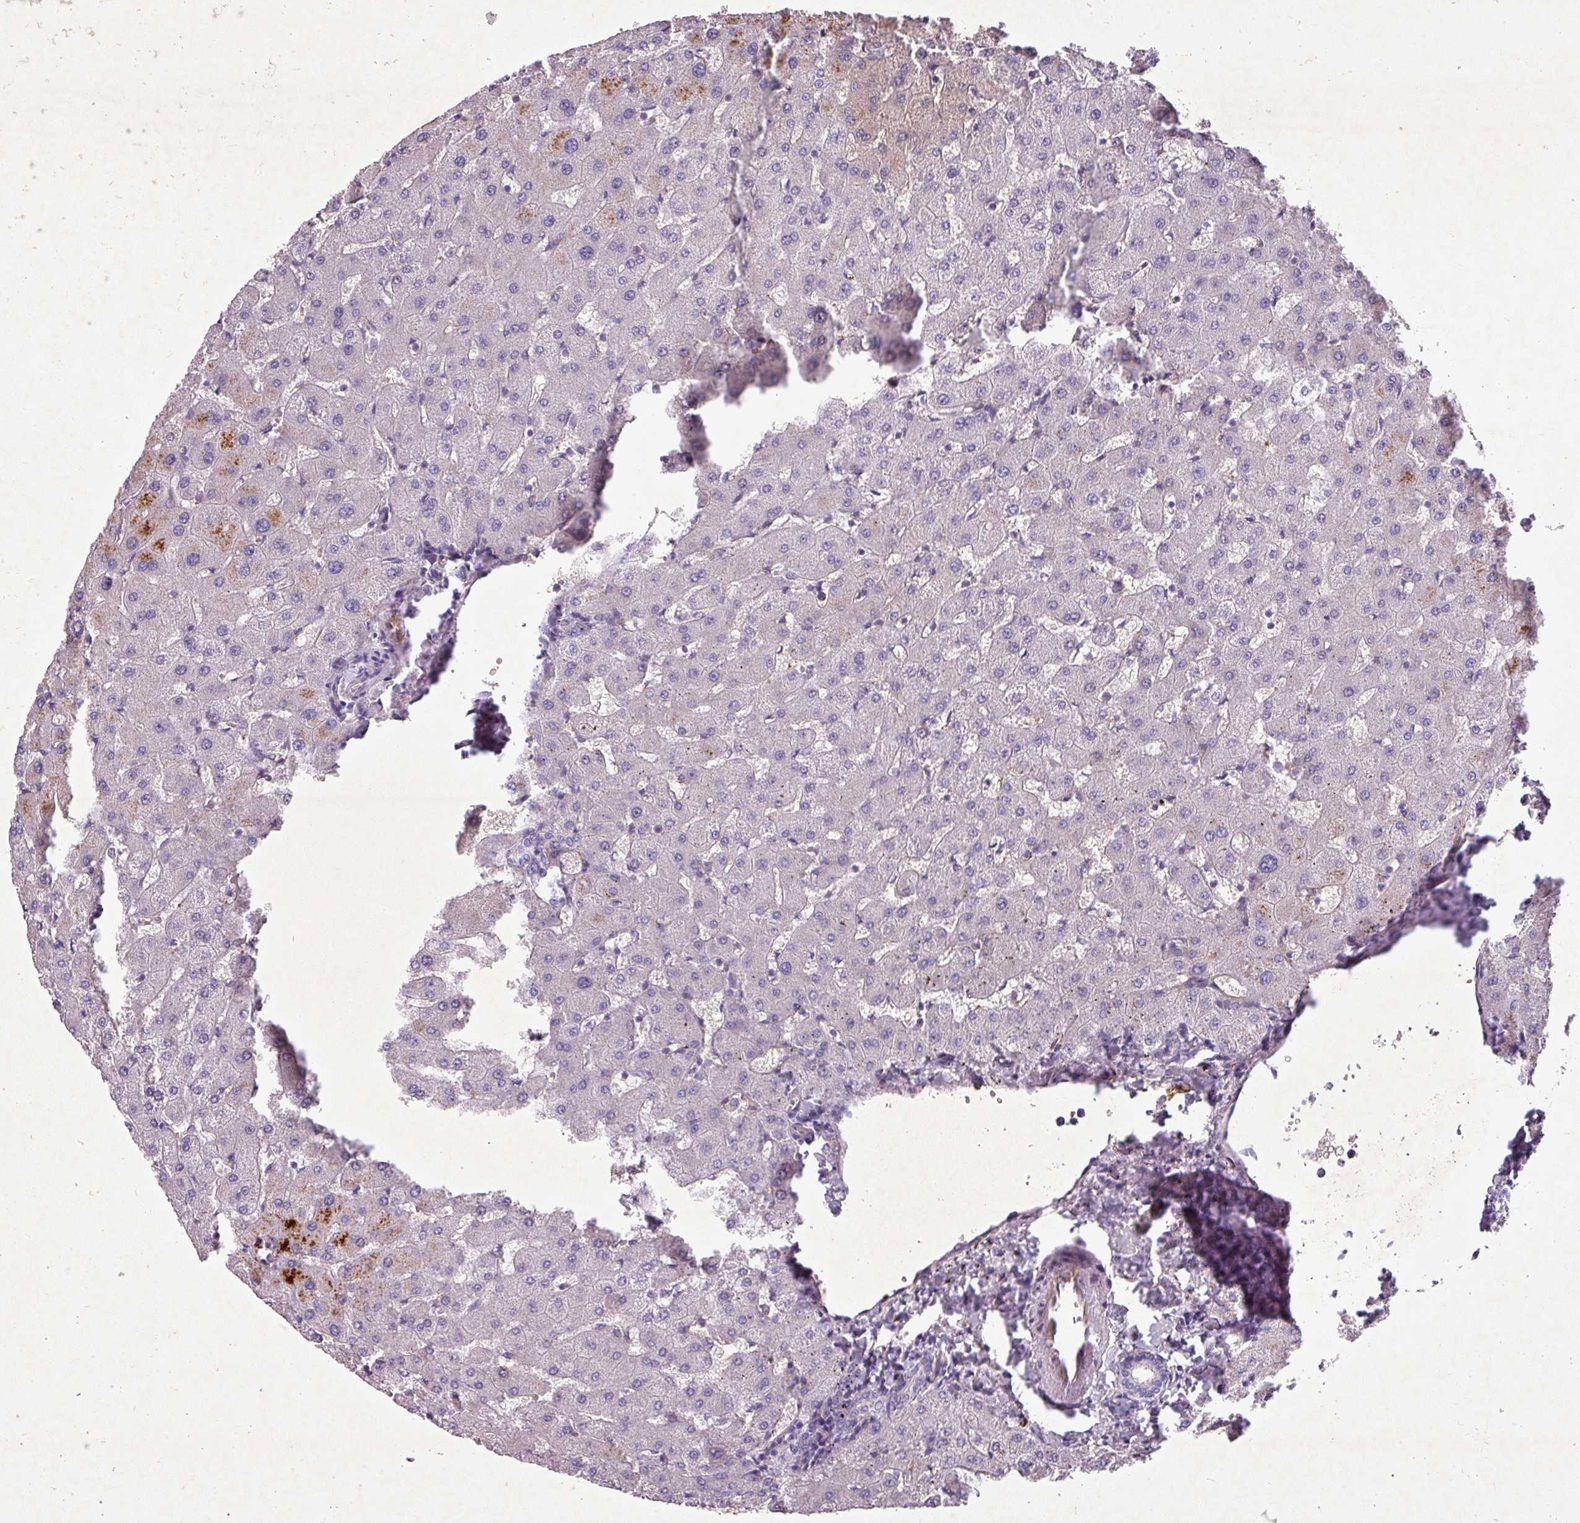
{"staining": {"intensity": "negative", "quantity": "none", "location": "none"}, "tissue": "liver", "cell_type": "Cholangiocytes", "image_type": "normal", "snomed": [{"axis": "morphology", "description": "Normal tissue, NOS"}, {"axis": "topography", "description": "Liver"}], "caption": "Protein analysis of benign liver displays no significant expression in cholangiocytes.", "gene": "ATP2C2", "patient": {"sex": "female", "age": 63}}